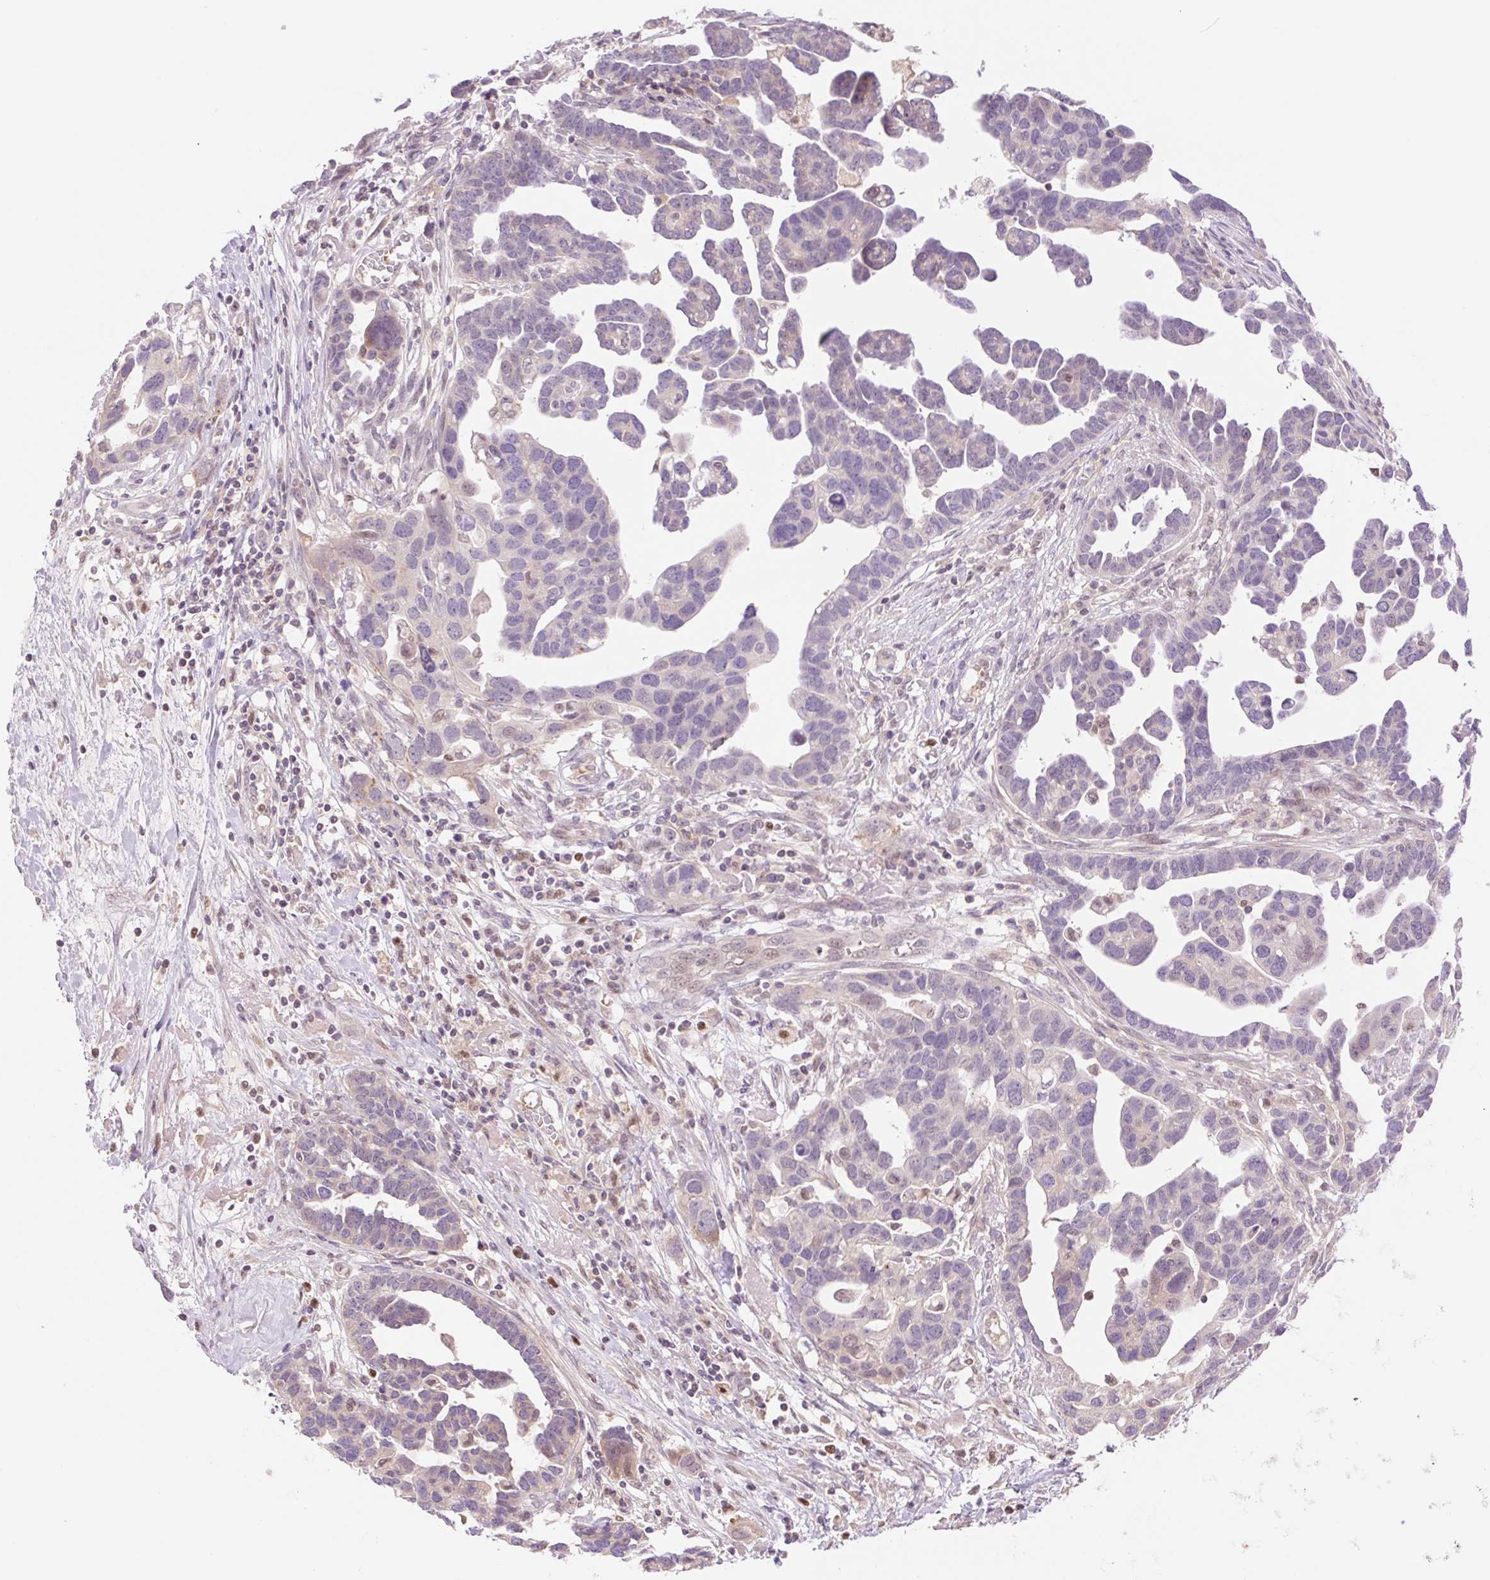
{"staining": {"intensity": "negative", "quantity": "none", "location": "none"}, "tissue": "ovarian cancer", "cell_type": "Tumor cells", "image_type": "cancer", "snomed": [{"axis": "morphology", "description": "Cystadenocarcinoma, serous, NOS"}, {"axis": "topography", "description": "Ovary"}], "caption": "Ovarian serous cystadenocarcinoma stained for a protein using IHC shows no staining tumor cells.", "gene": "HEBP1", "patient": {"sex": "female", "age": 54}}